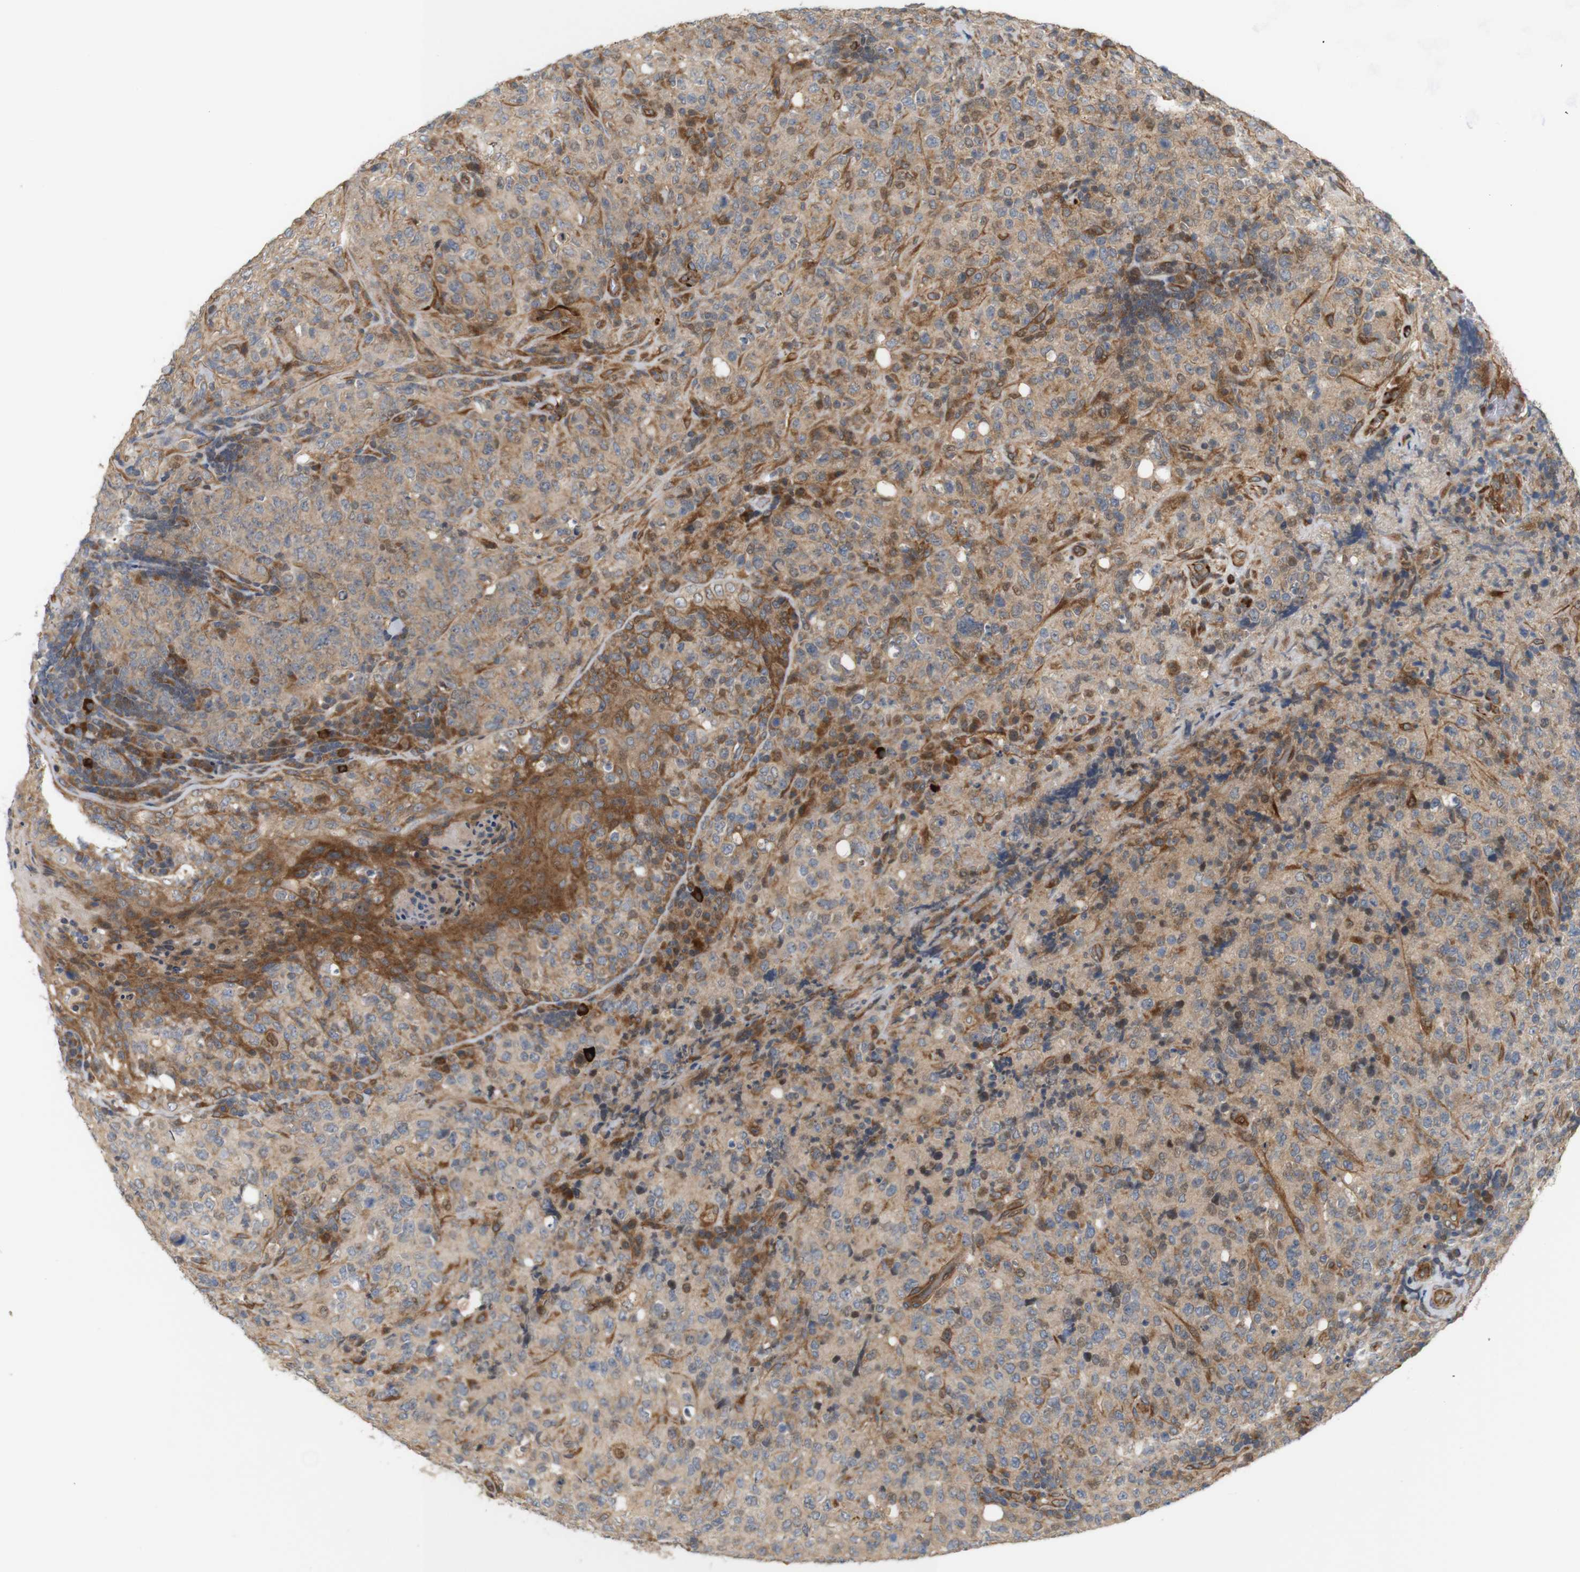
{"staining": {"intensity": "moderate", "quantity": "25%-75%", "location": "cytoplasmic/membranous"}, "tissue": "lymphoma", "cell_type": "Tumor cells", "image_type": "cancer", "snomed": [{"axis": "morphology", "description": "Malignant lymphoma, non-Hodgkin's type, High grade"}, {"axis": "topography", "description": "Tonsil"}], "caption": "Immunohistochemical staining of human lymphoma exhibits medium levels of moderate cytoplasmic/membranous positivity in about 25%-75% of tumor cells. (brown staining indicates protein expression, while blue staining denotes nuclei).", "gene": "RPTOR", "patient": {"sex": "female", "age": 36}}